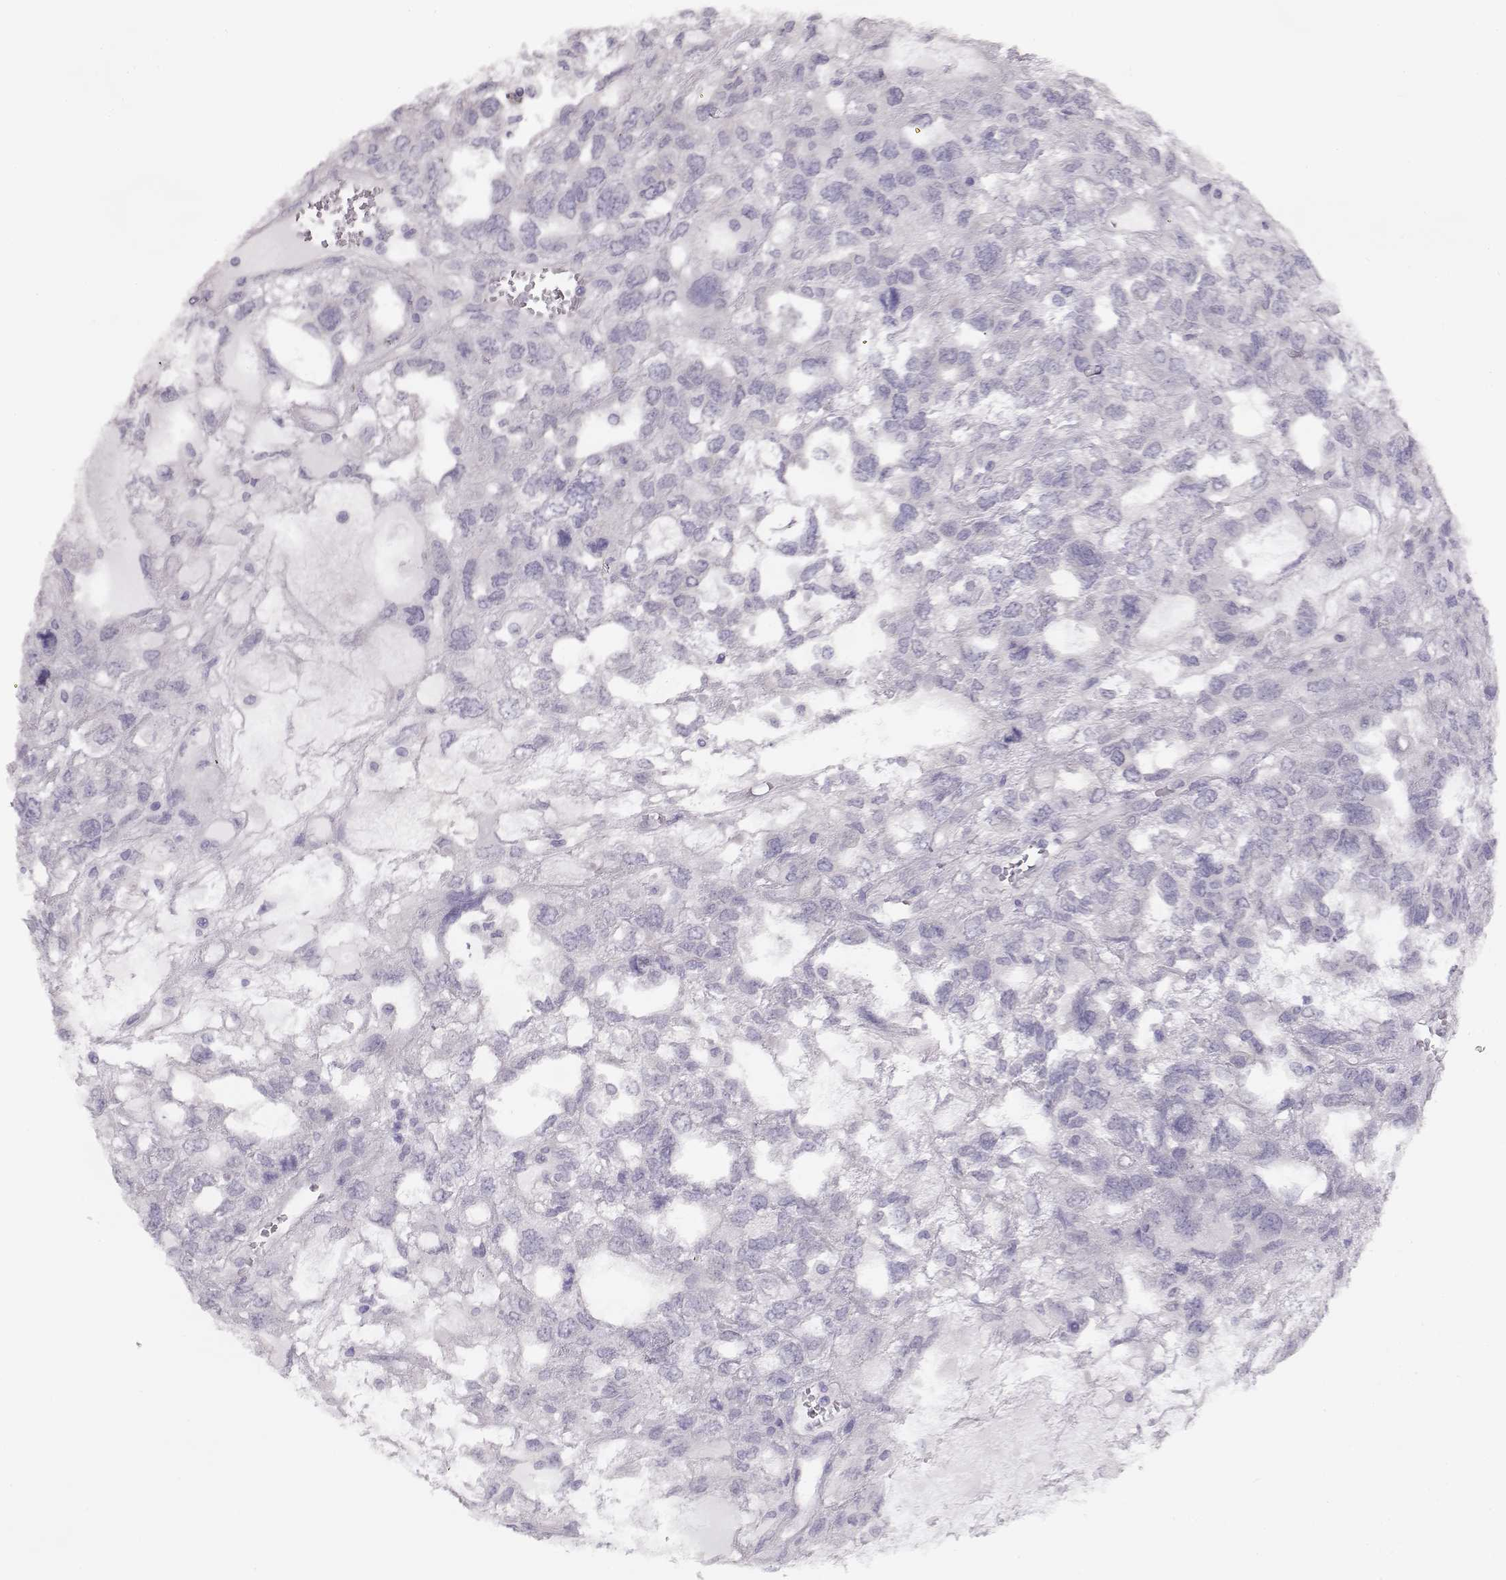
{"staining": {"intensity": "negative", "quantity": "none", "location": "none"}, "tissue": "testis cancer", "cell_type": "Tumor cells", "image_type": "cancer", "snomed": [{"axis": "morphology", "description": "Seminoma, NOS"}, {"axis": "topography", "description": "Testis"}], "caption": "DAB (3,3'-diaminobenzidine) immunohistochemical staining of seminoma (testis) displays no significant expression in tumor cells. (Immunohistochemistry (ihc), brightfield microscopy, high magnification).", "gene": "GLIPR1L2", "patient": {"sex": "male", "age": 52}}